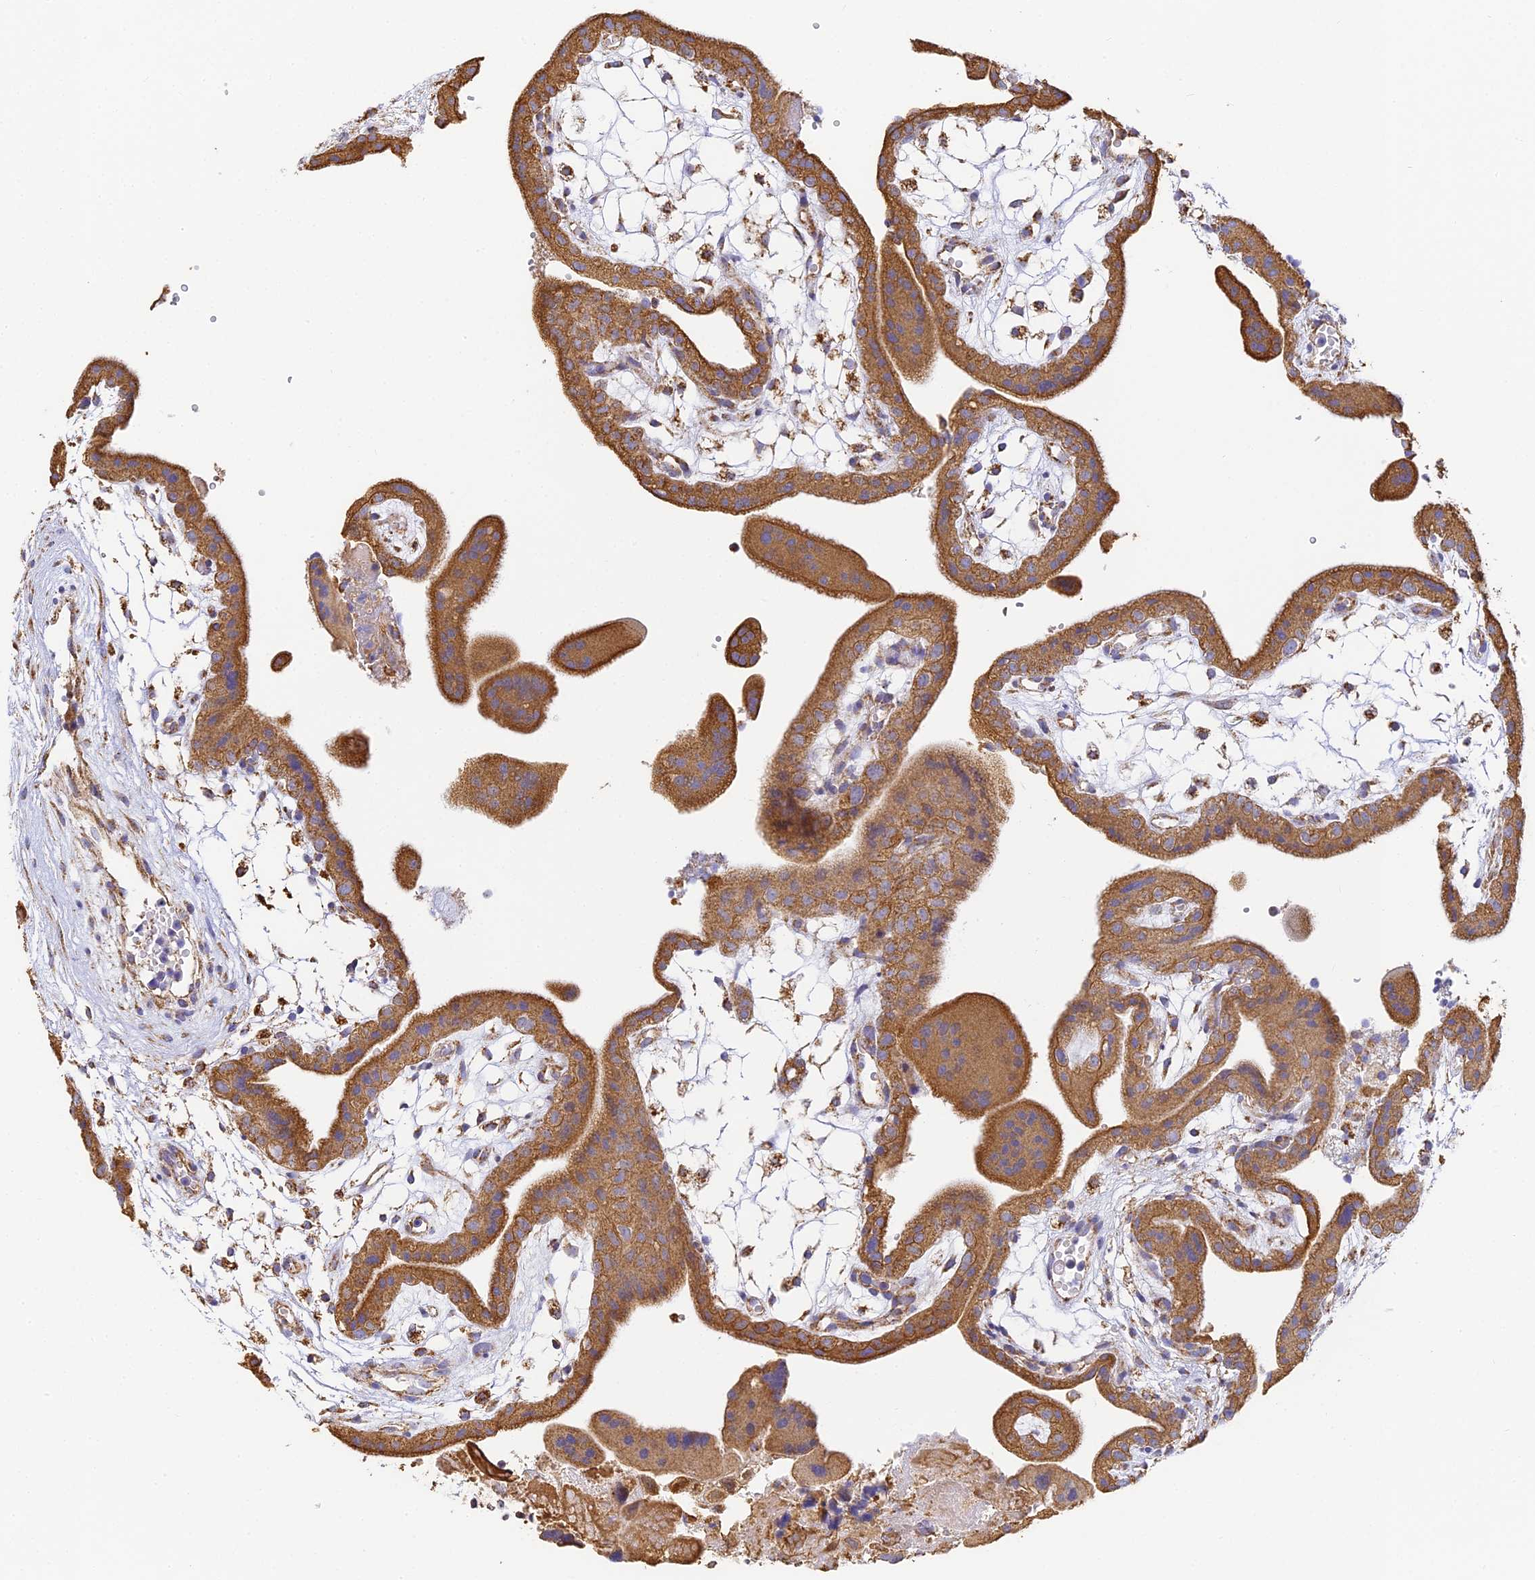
{"staining": {"intensity": "moderate", "quantity": ">75%", "location": "cytoplasmic/membranous"}, "tissue": "placenta", "cell_type": "Decidual cells", "image_type": "normal", "snomed": [{"axis": "morphology", "description": "Normal tissue, NOS"}, {"axis": "topography", "description": "Placenta"}], "caption": "Immunohistochemical staining of benign placenta shows moderate cytoplasmic/membranous protein staining in approximately >75% of decidual cells.", "gene": "COX6C", "patient": {"sex": "female", "age": 18}}